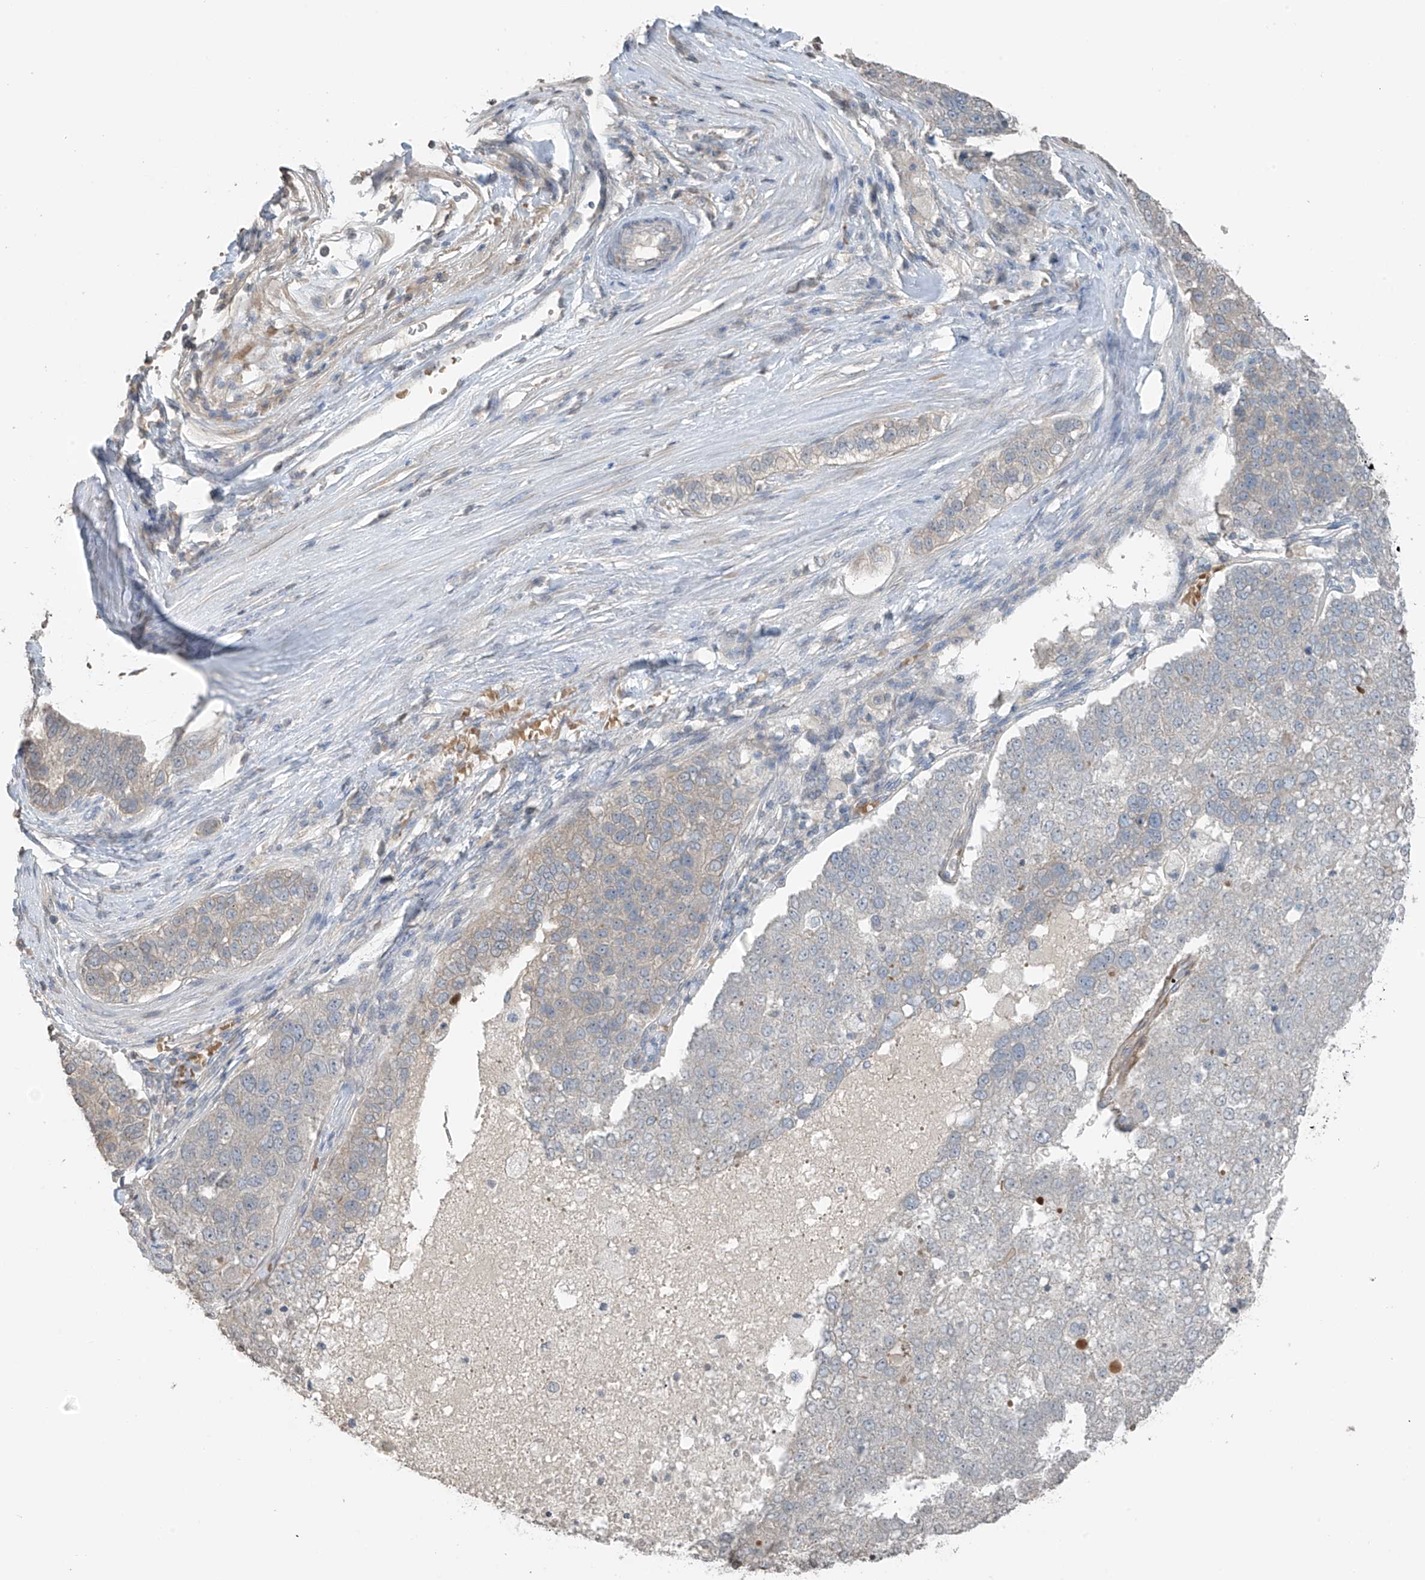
{"staining": {"intensity": "negative", "quantity": "none", "location": "none"}, "tissue": "pancreatic cancer", "cell_type": "Tumor cells", "image_type": "cancer", "snomed": [{"axis": "morphology", "description": "Adenocarcinoma, NOS"}, {"axis": "topography", "description": "Pancreas"}], "caption": "High magnification brightfield microscopy of adenocarcinoma (pancreatic) stained with DAB (brown) and counterstained with hematoxylin (blue): tumor cells show no significant positivity.", "gene": "HOXA11", "patient": {"sex": "female", "age": 61}}